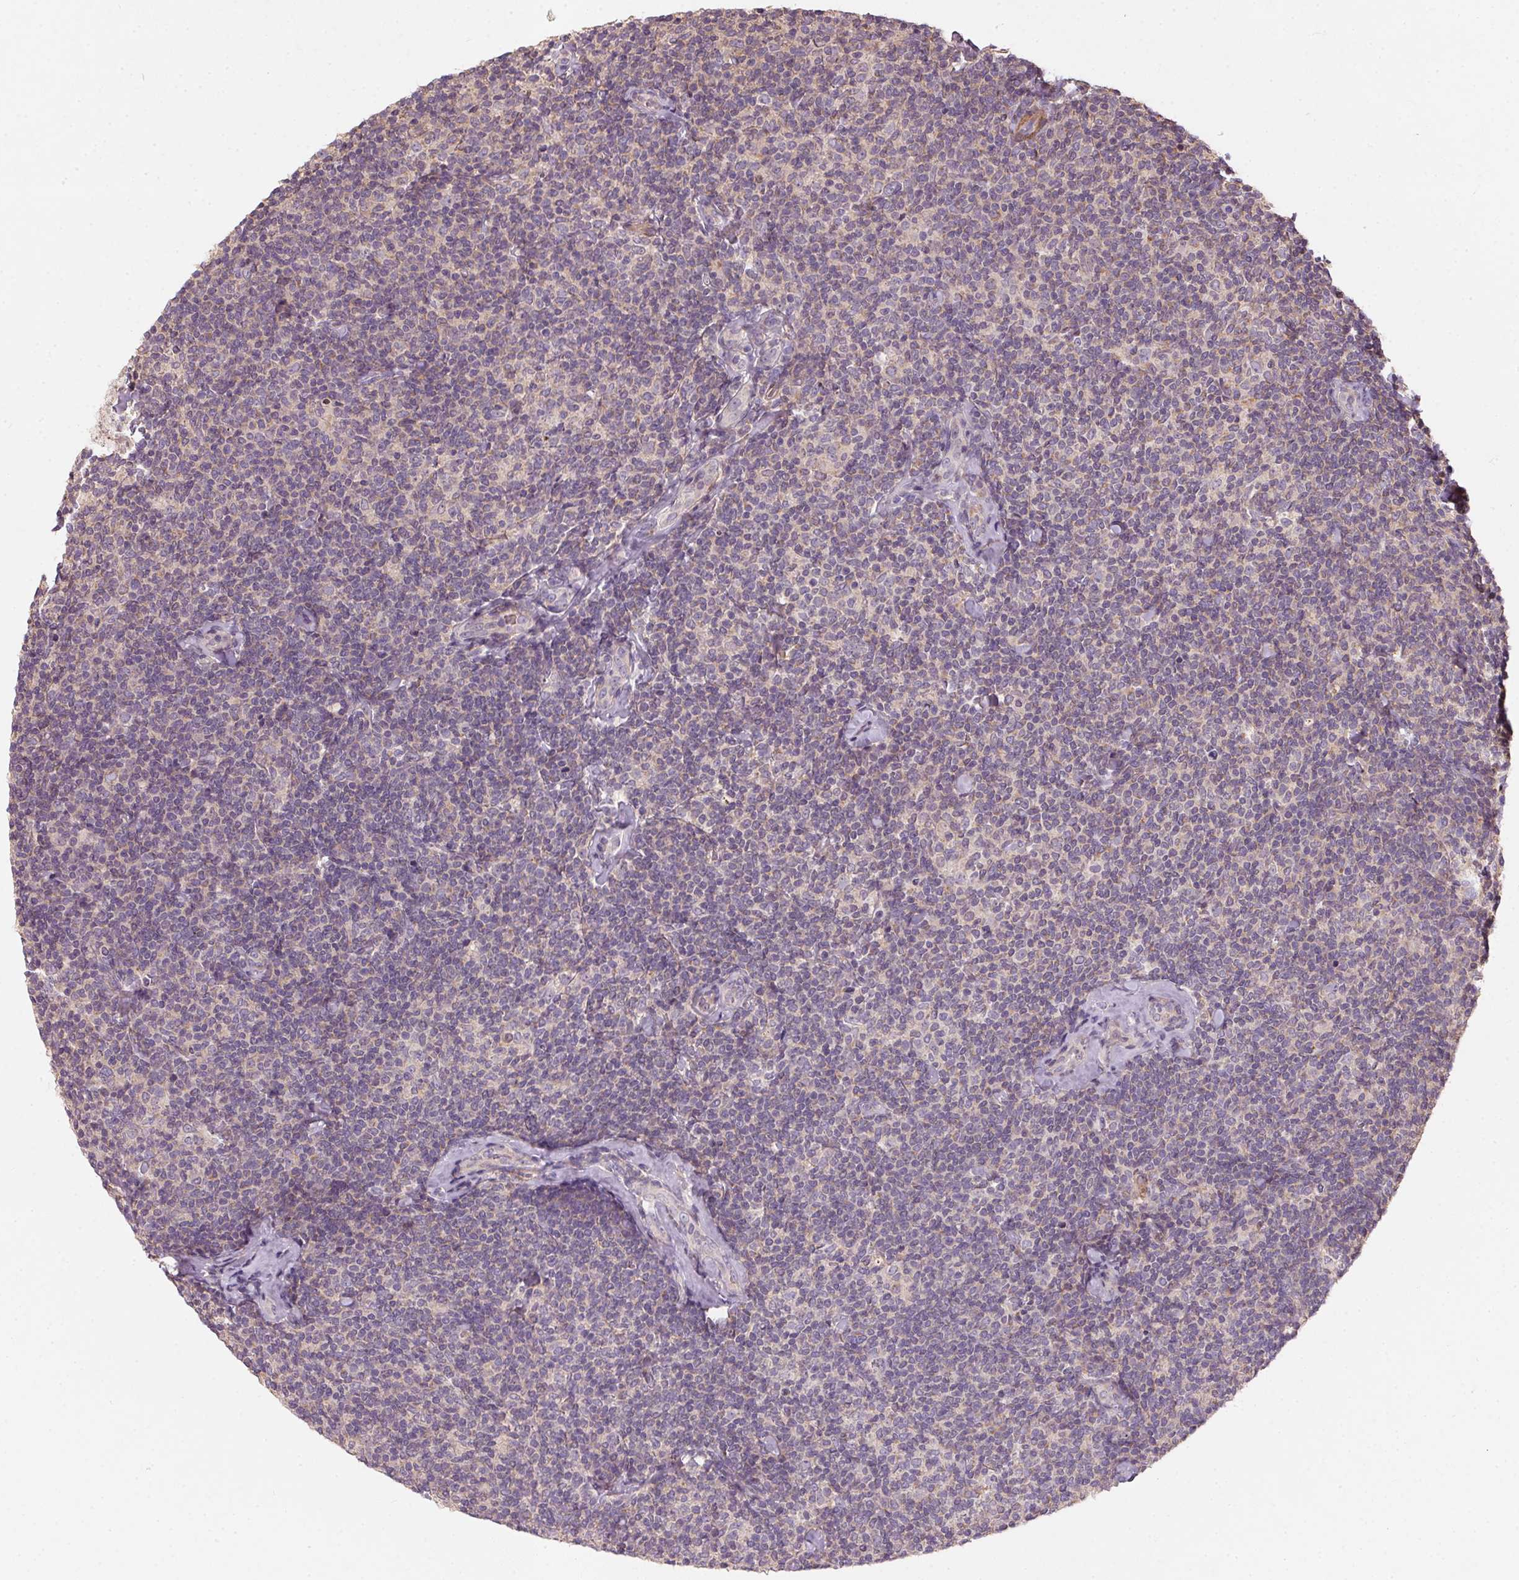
{"staining": {"intensity": "negative", "quantity": "none", "location": "none"}, "tissue": "lymphoma", "cell_type": "Tumor cells", "image_type": "cancer", "snomed": [{"axis": "morphology", "description": "Malignant lymphoma, non-Hodgkin's type, Low grade"}, {"axis": "topography", "description": "Lymph node"}], "caption": "Photomicrograph shows no protein staining in tumor cells of lymphoma tissue.", "gene": "KCNK15", "patient": {"sex": "female", "age": 56}}